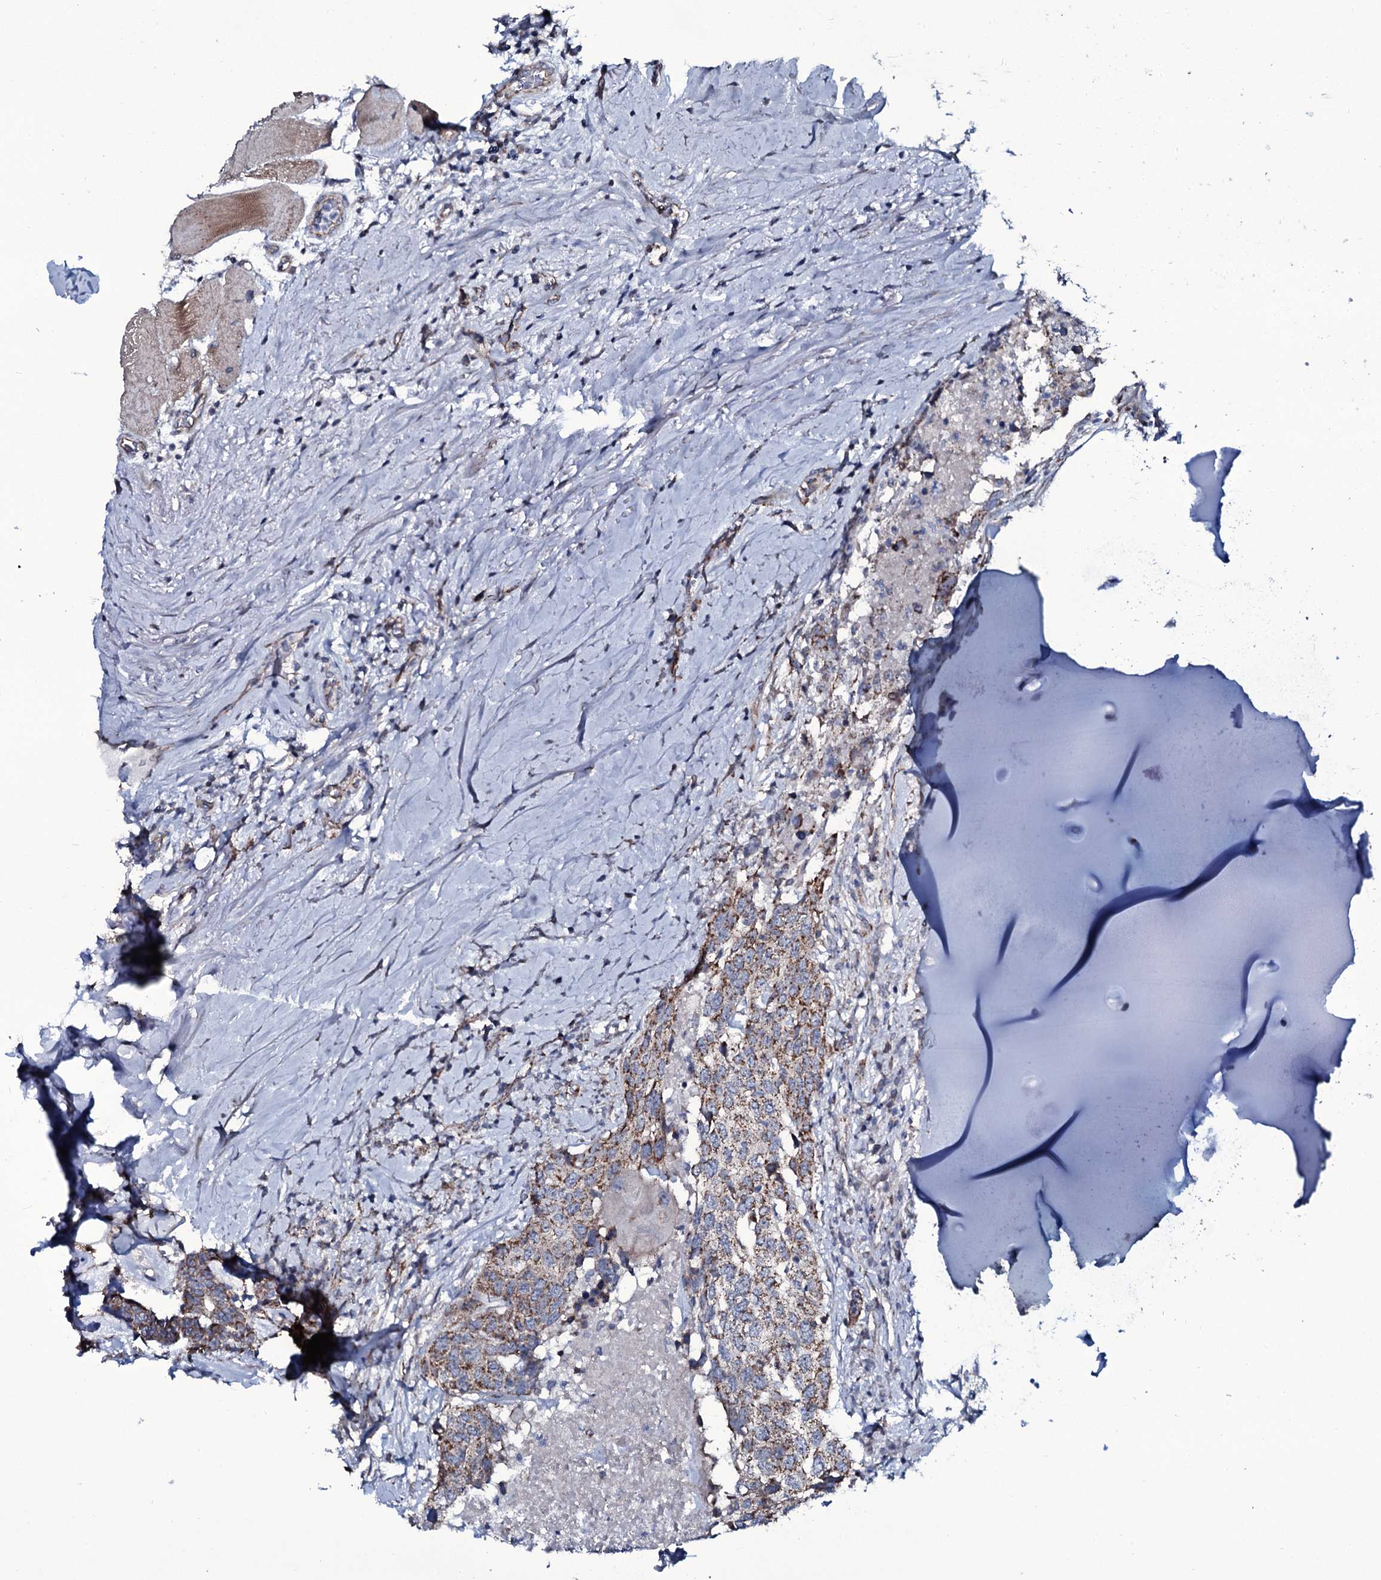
{"staining": {"intensity": "strong", "quantity": ">75%", "location": "cytoplasmic/membranous"}, "tissue": "head and neck cancer", "cell_type": "Tumor cells", "image_type": "cancer", "snomed": [{"axis": "morphology", "description": "Squamous cell carcinoma, NOS"}, {"axis": "topography", "description": "Head-Neck"}], "caption": "Protein staining of head and neck cancer (squamous cell carcinoma) tissue demonstrates strong cytoplasmic/membranous staining in about >75% of tumor cells.", "gene": "WIPF3", "patient": {"sex": "male", "age": 66}}